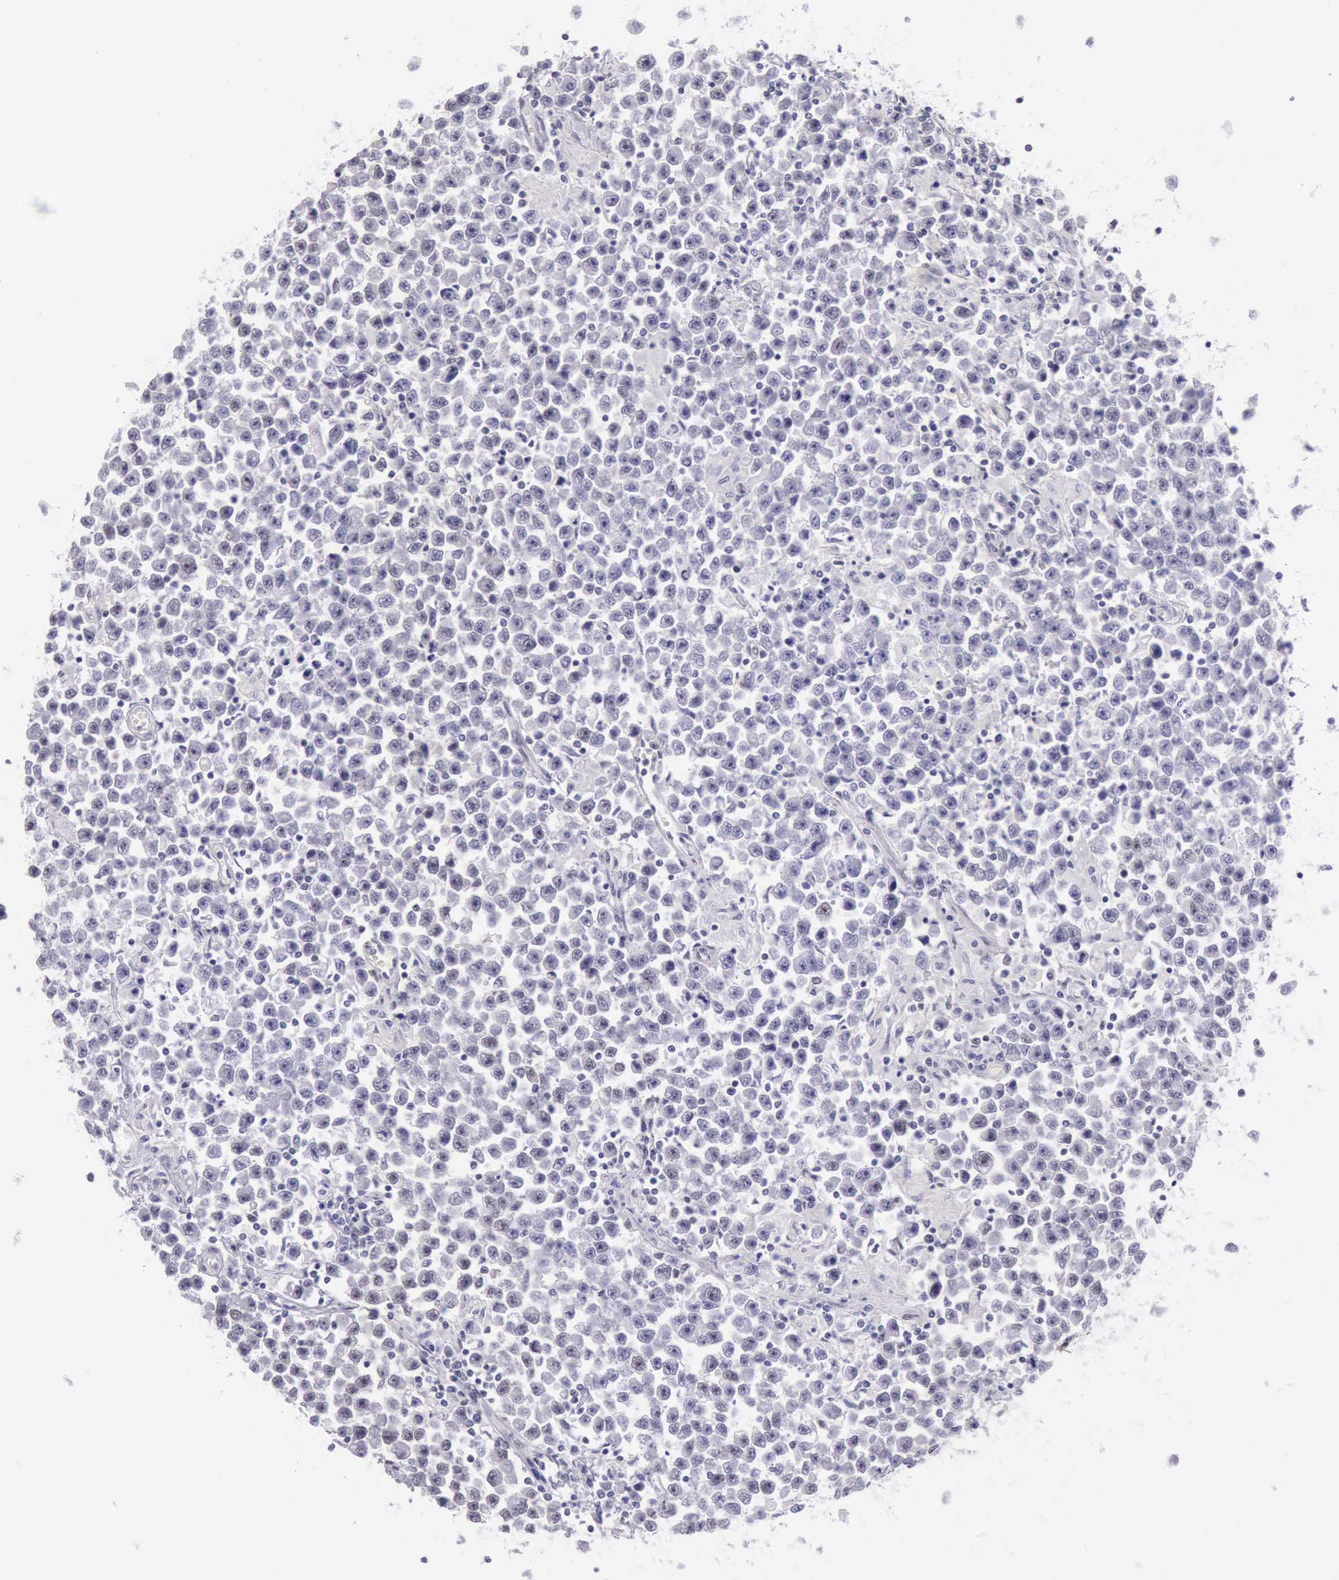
{"staining": {"intensity": "negative", "quantity": "none", "location": "none"}, "tissue": "testis cancer", "cell_type": "Tumor cells", "image_type": "cancer", "snomed": [{"axis": "morphology", "description": "Seminoma, NOS"}, {"axis": "topography", "description": "Testis"}], "caption": "Protein analysis of testis cancer (seminoma) demonstrates no significant expression in tumor cells. (Stains: DAB IHC with hematoxylin counter stain, Microscopy: brightfield microscopy at high magnification).", "gene": "EP300", "patient": {"sex": "male", "age": 33}}